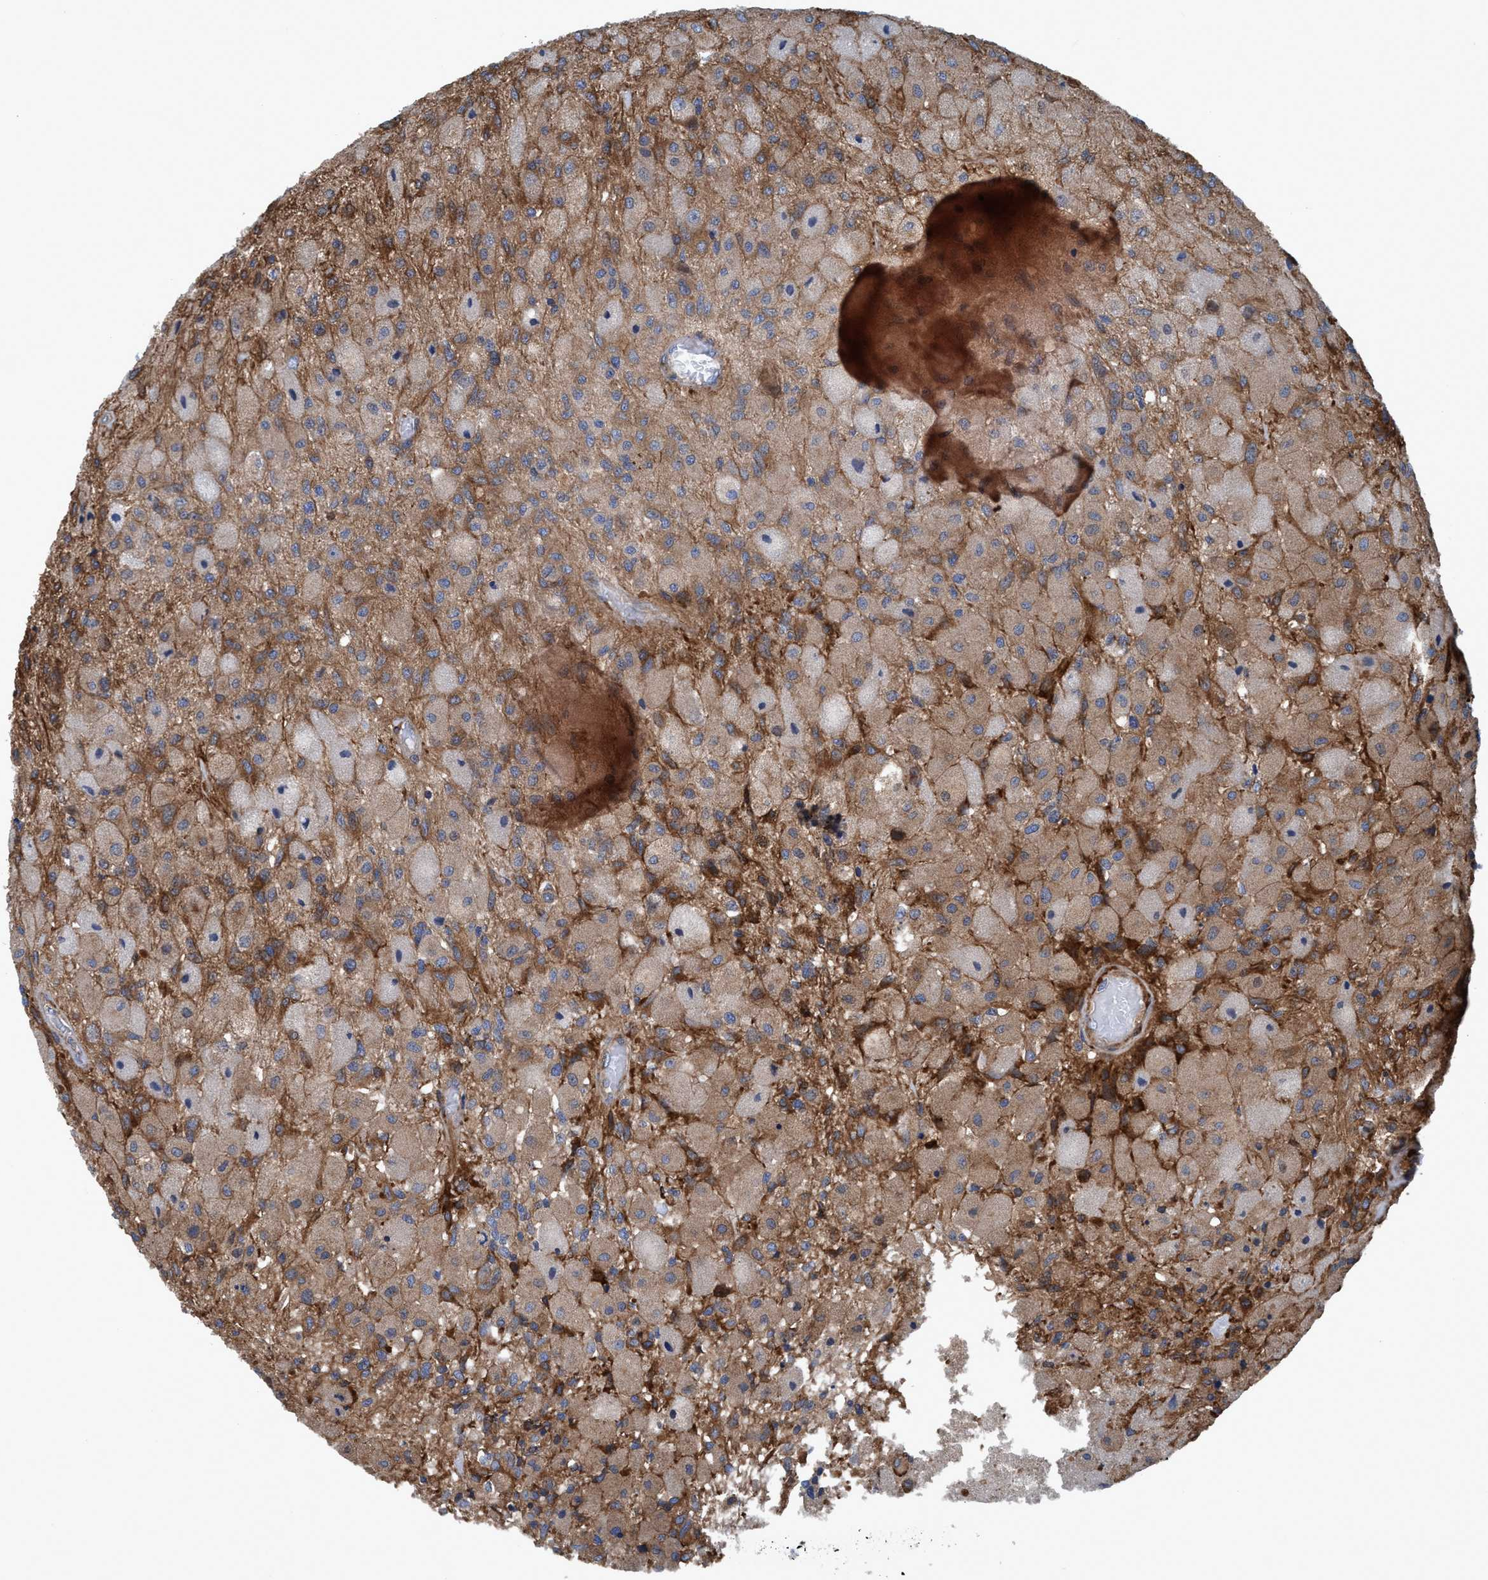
{"staining": {"intensity": "weak", "quantity": ">75%", "location": "cytoplasmic/membranous"}, "tissue": "glioma", "cell_type": "Tumor cells", "image_type": "cancer", "snomed": [{"axis": "morphology", "description": "Normal tissue, NOS"}, {"axis": "morphology", "description": "Glioma, malignant, High grade"}, {"axis": "topography", "description": "Cerebral cortex"}], "caption": "A micrograph of glioma stained for a protein reveals weak cytoplasmic/membranous brown staining in tumor cells.", "gene": "NMT1", "patient": {"sex": "male", "age": 77}}